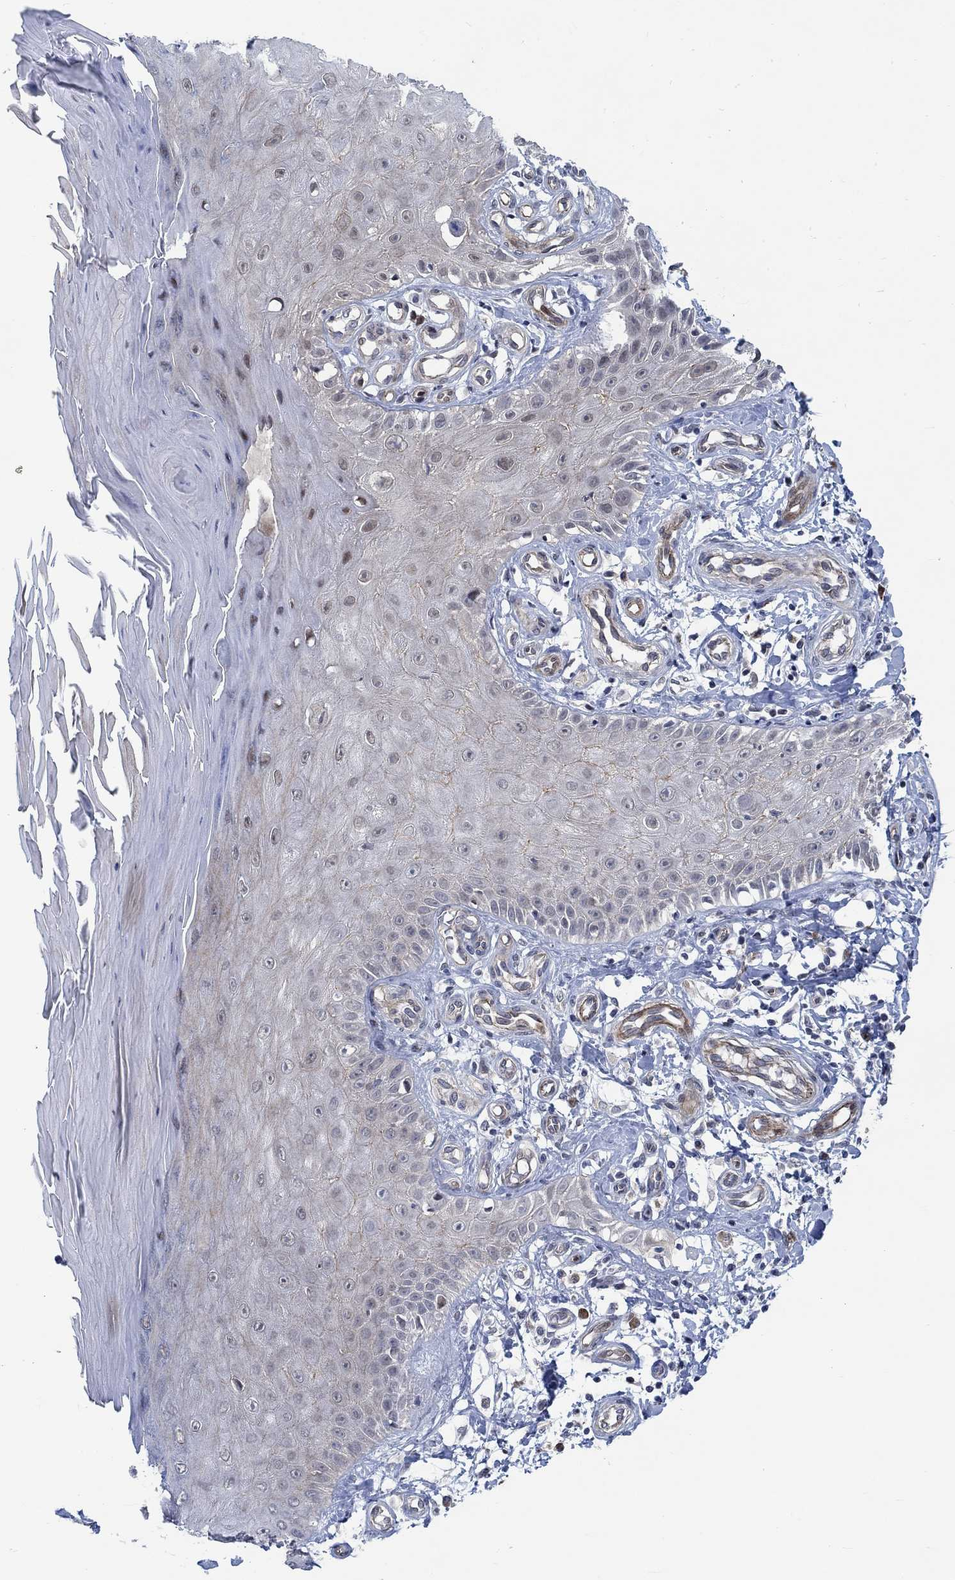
{"staining": {"intensity": "negative", "quantity": "none", "location": "none"}, "tissue": "skin", "cell_type": "Fibroblasts", "image_type": "normal", "snomed": [{"axis": "morphology", "description": "Normal tissue, NOS"}, {"axis": "morphology", "description": "Inflammation, NOS"}, {"axis": "morphology", "description": "Fibrosis, NOS"}, {"axis": "topography", "description": "Skin"}], "caption": "Immunohistochemical staining of benign skin demonstrates no significant staining in fibroblasts.", "gene": "KCNH8", "patient": {"sex": "male", "age": 71}}